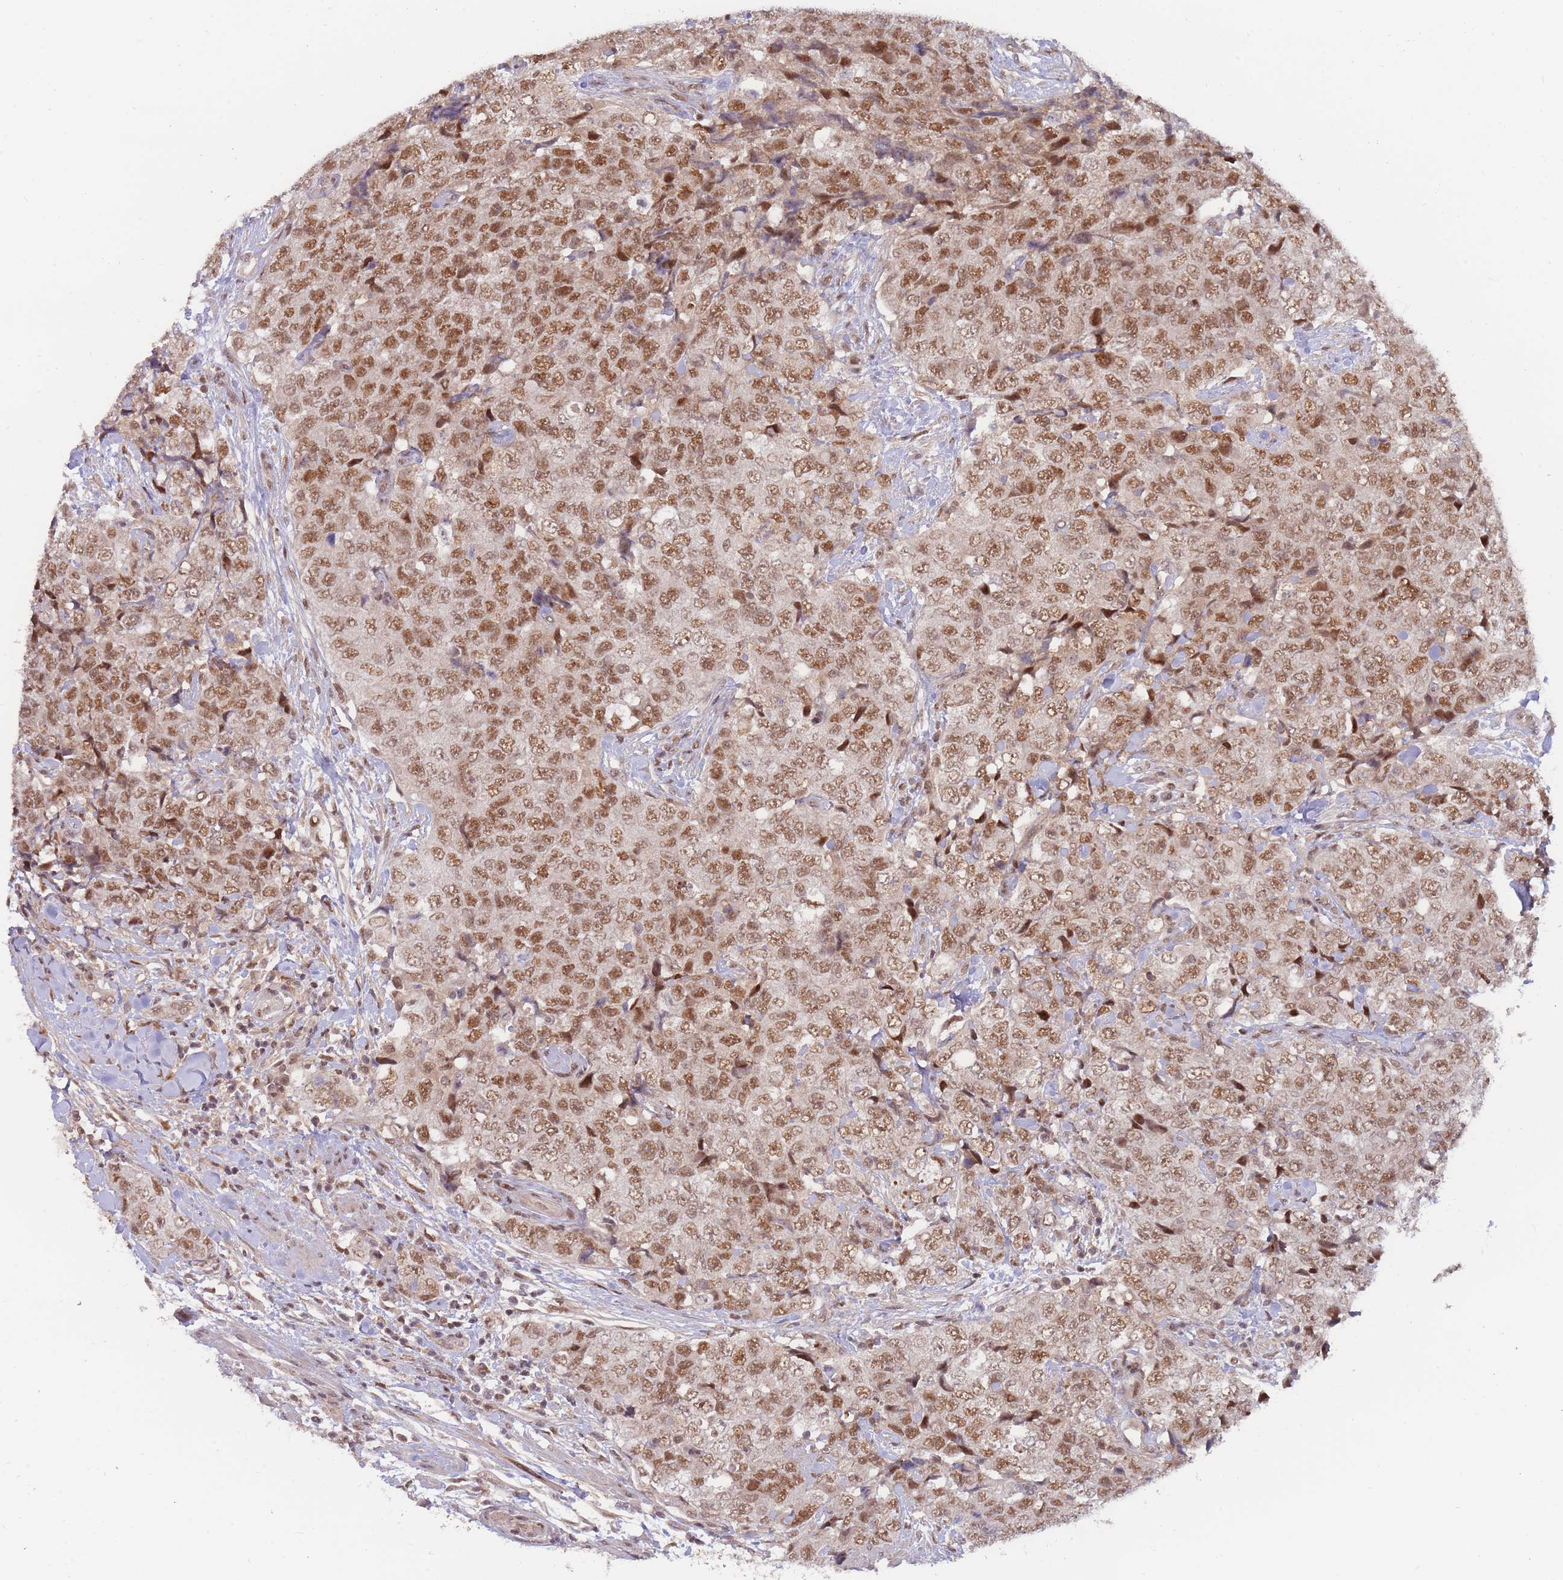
{"staining": {"intensity": "strong", "quantity": ">75%", "location": "nuclear"}, "tissue": "urothelial cancer", "cell_type": "Tumor cells", "image_type": "cancer", "snomed": [{"axis": "morphology", "description": "Urothelial carcinoma, High grade"}, {"axis": "topography", "description": "Urinary bladder"}], "caption": "About >75% of tumor cells in urothelial carcinoma (high-grade) show strong nuclear protein expression as visualized by brown immunohistochemical staining.", "gene": "BOD1L1", "patient": {"sex": "female", "age": 78}}